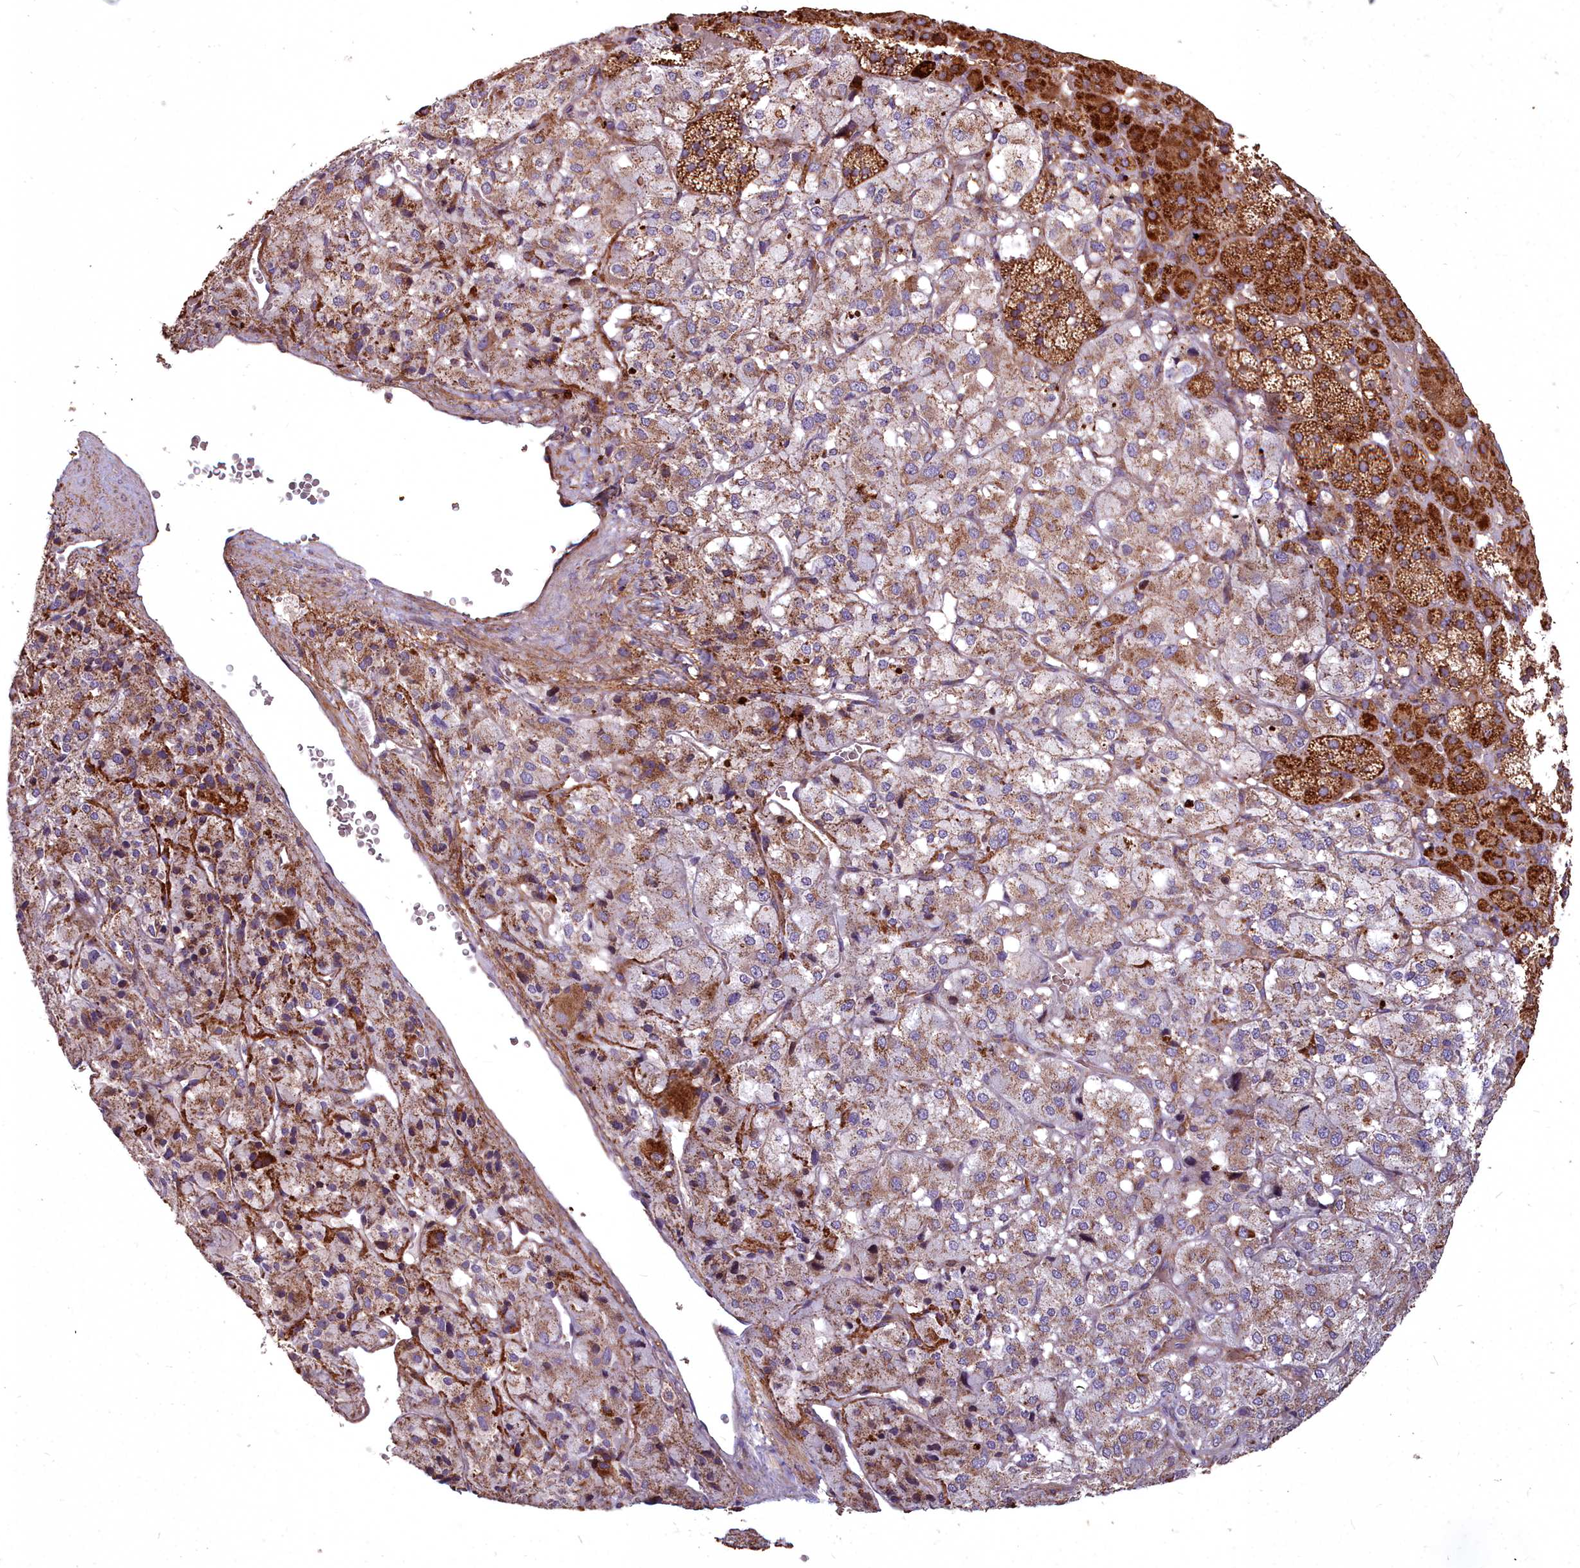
{"staining": {"intensity": "strong", "quantity": "25%-75%", "location": "cytoplasmic/membranous"}, "tissue": "adrenal gland", "cell_type": "Glandular cells", "image_type": "normal", "snomed": [{"axis": "morphology", "description": "Normal tissue, NOS"}, {"axis": "topography", "description": "Adrenal gland"}], "caption": "Immunohistochemical staining of benign adrenal gland displays strong cytoplasmic/membranous protein expression in about 25%-75% of glandular cells.", "gene": "COX11", "patient": {"sex": "female", "age": 44}}